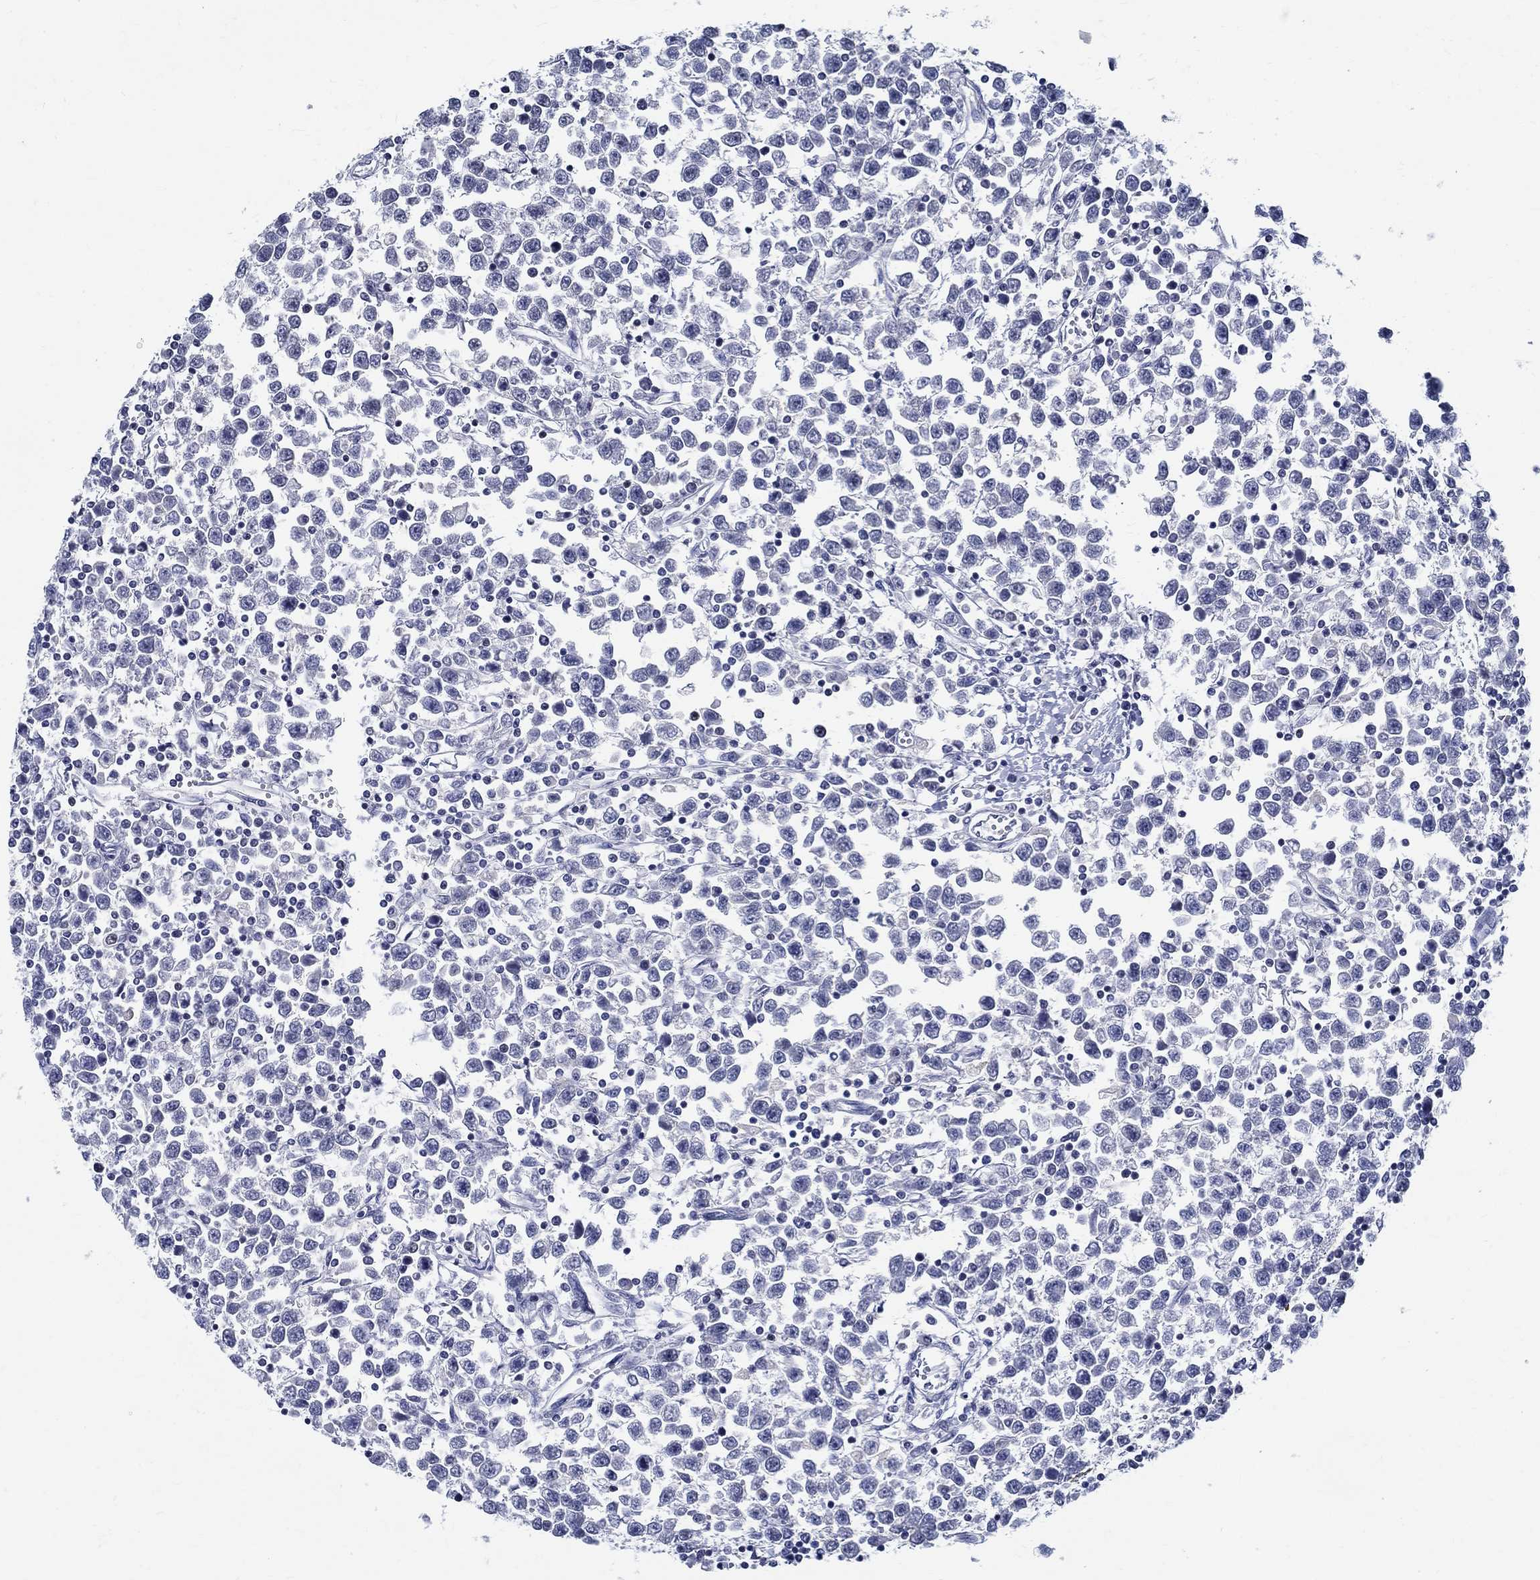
{"staining": {"intensity": "negative", "quantity": "none", "location": "none"}, "tissue": "testis cancer", "cell_type": "Tumor cells", "image_type": "cancer", "snomed": [{"axis": "morphology", "description": "Seminoma, NOS"}, {"axis": "topography", "description": "Testis"}], "caption": "Histopathology image shows no significant protein positivity in tumor cells of testis cancer.", "gene": "CETN1", "patient": {"sex": "male", "age": 34}}